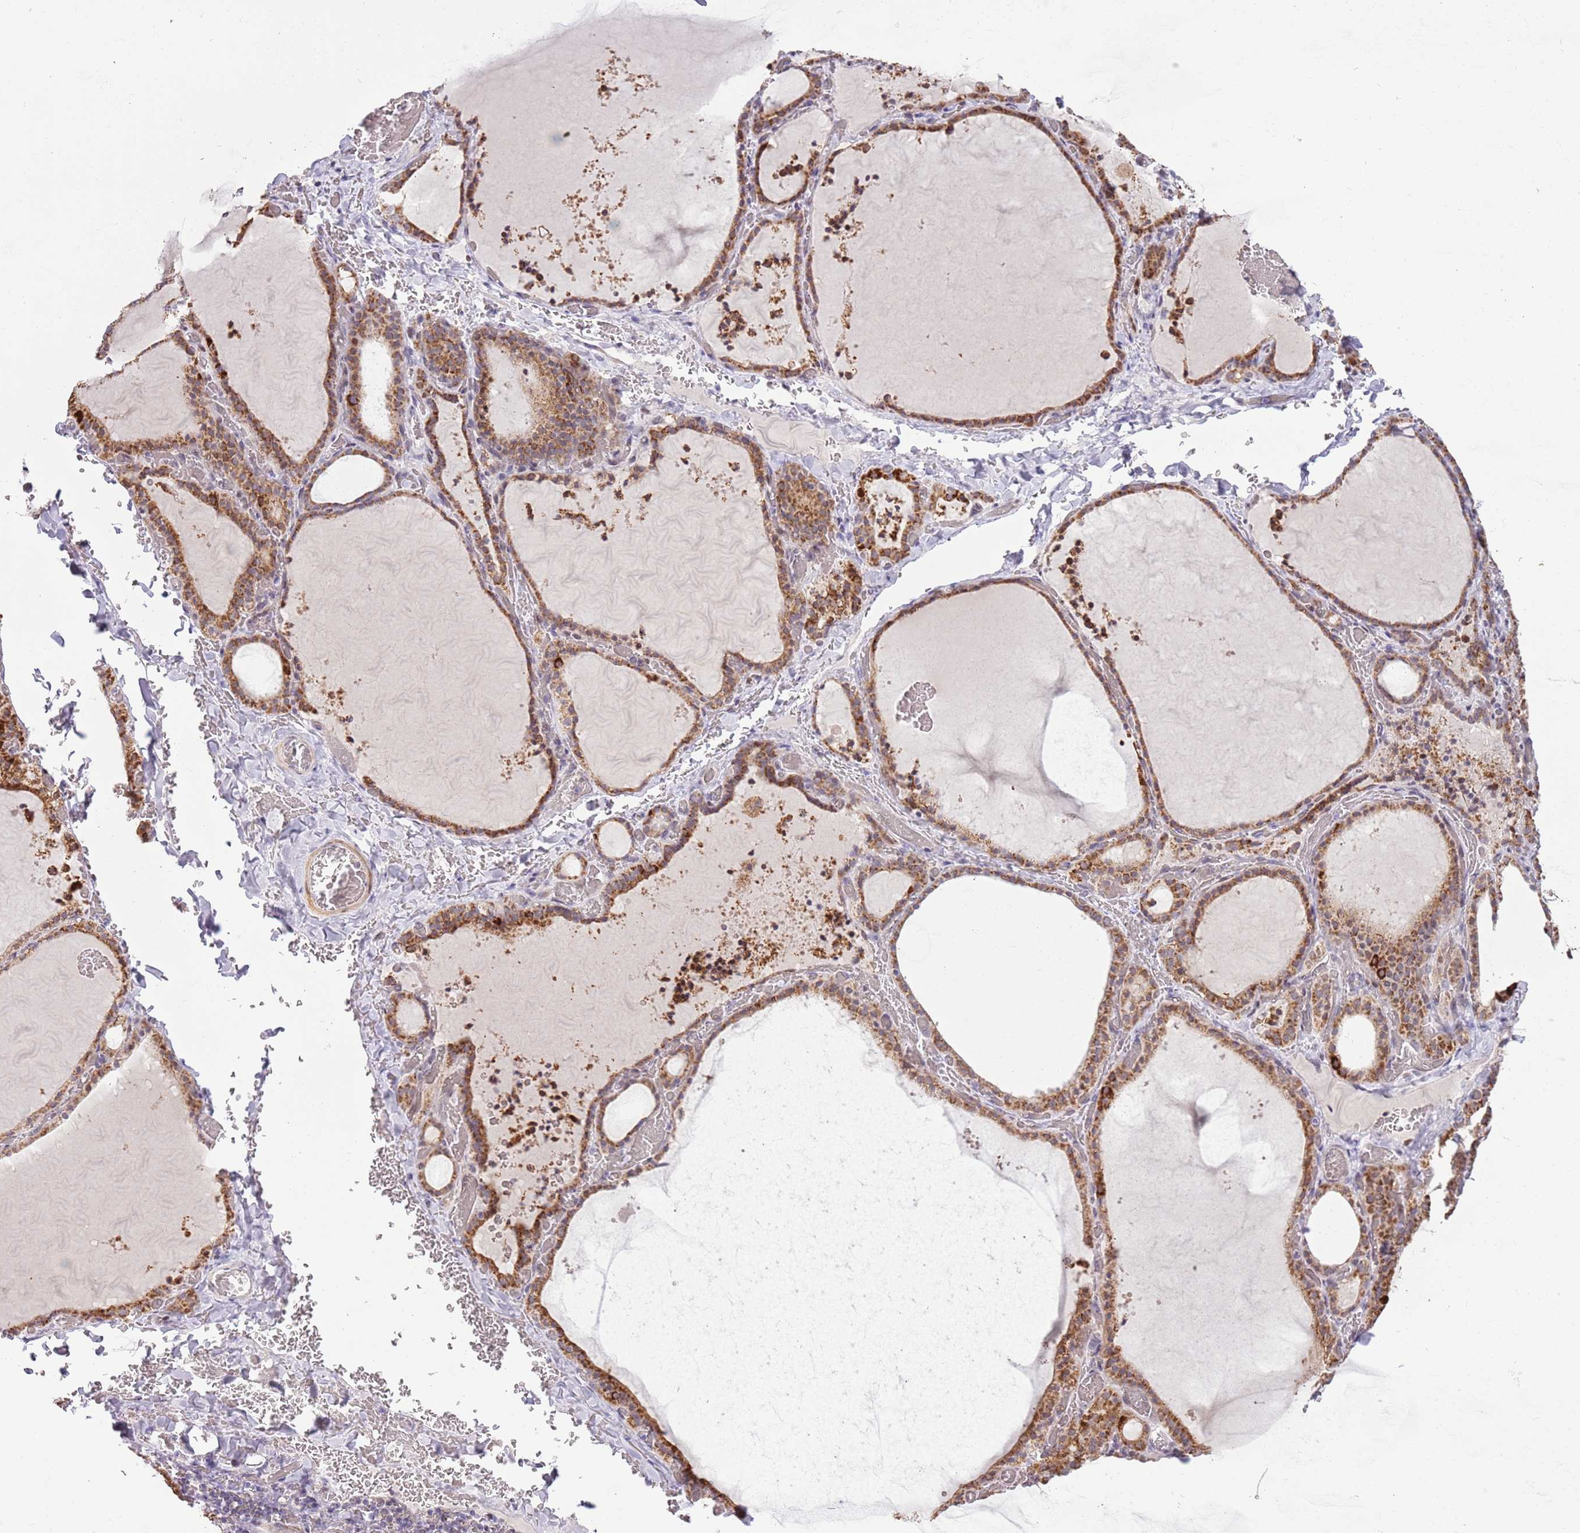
{"staining": {"intensity": "moderate", "quantity": ">75%", "location": "cytoplasmic/membranous,nuclear"}, "tissue": "thyroid gland", "cell_type": "Glandular cells", "image_type": "normal", "snomed": [{"axis": "morphology", "description": "Normal tissue, NOS"}, {"axis": "topography", "description": "Thyroid gland"}], "caption": "A brown stain highlights moderate cytoplasmic/membranous,nuclear positivity of a protein in glandular cells of unremarkable thyroid gland.", "gene": "MLLT11", "patient": {"sex": "female", "age": 39}}